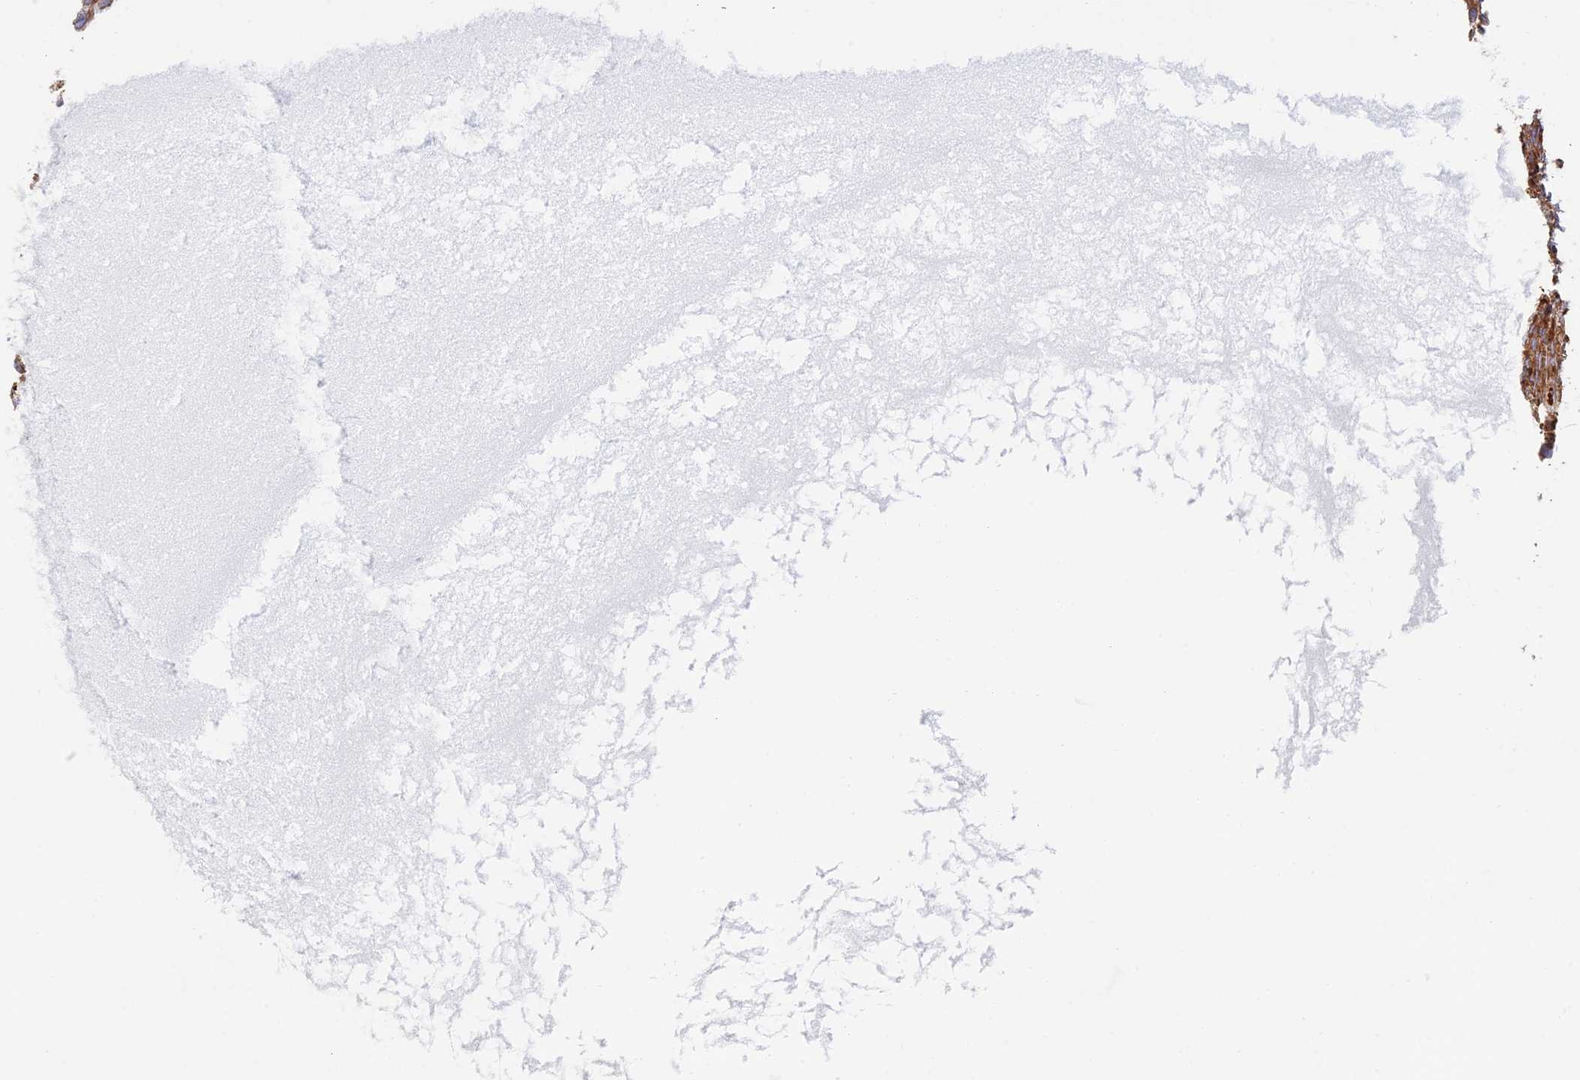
{"staining": {"intensity": "moderate", "quantity": ">75%", "location": "cytoplasmic/membranous"}, "tissue": "ovary", "cell_type": "Follicle cells", "image_type": "normal", "snomed": [{"axis": "morphology", "description": "Normal tissue, NOS"}, {"axis": "topography", "description": "Ovary"}], "caption": "IHC histopathology image of normal ovary stained for a protein (brown), which displays medium levels of moderate cytoplasmic/membranous expression in approximately >75% of follicle cells.", "gene": "PAK4", "patient": {"sex": "female", "age": 44}}